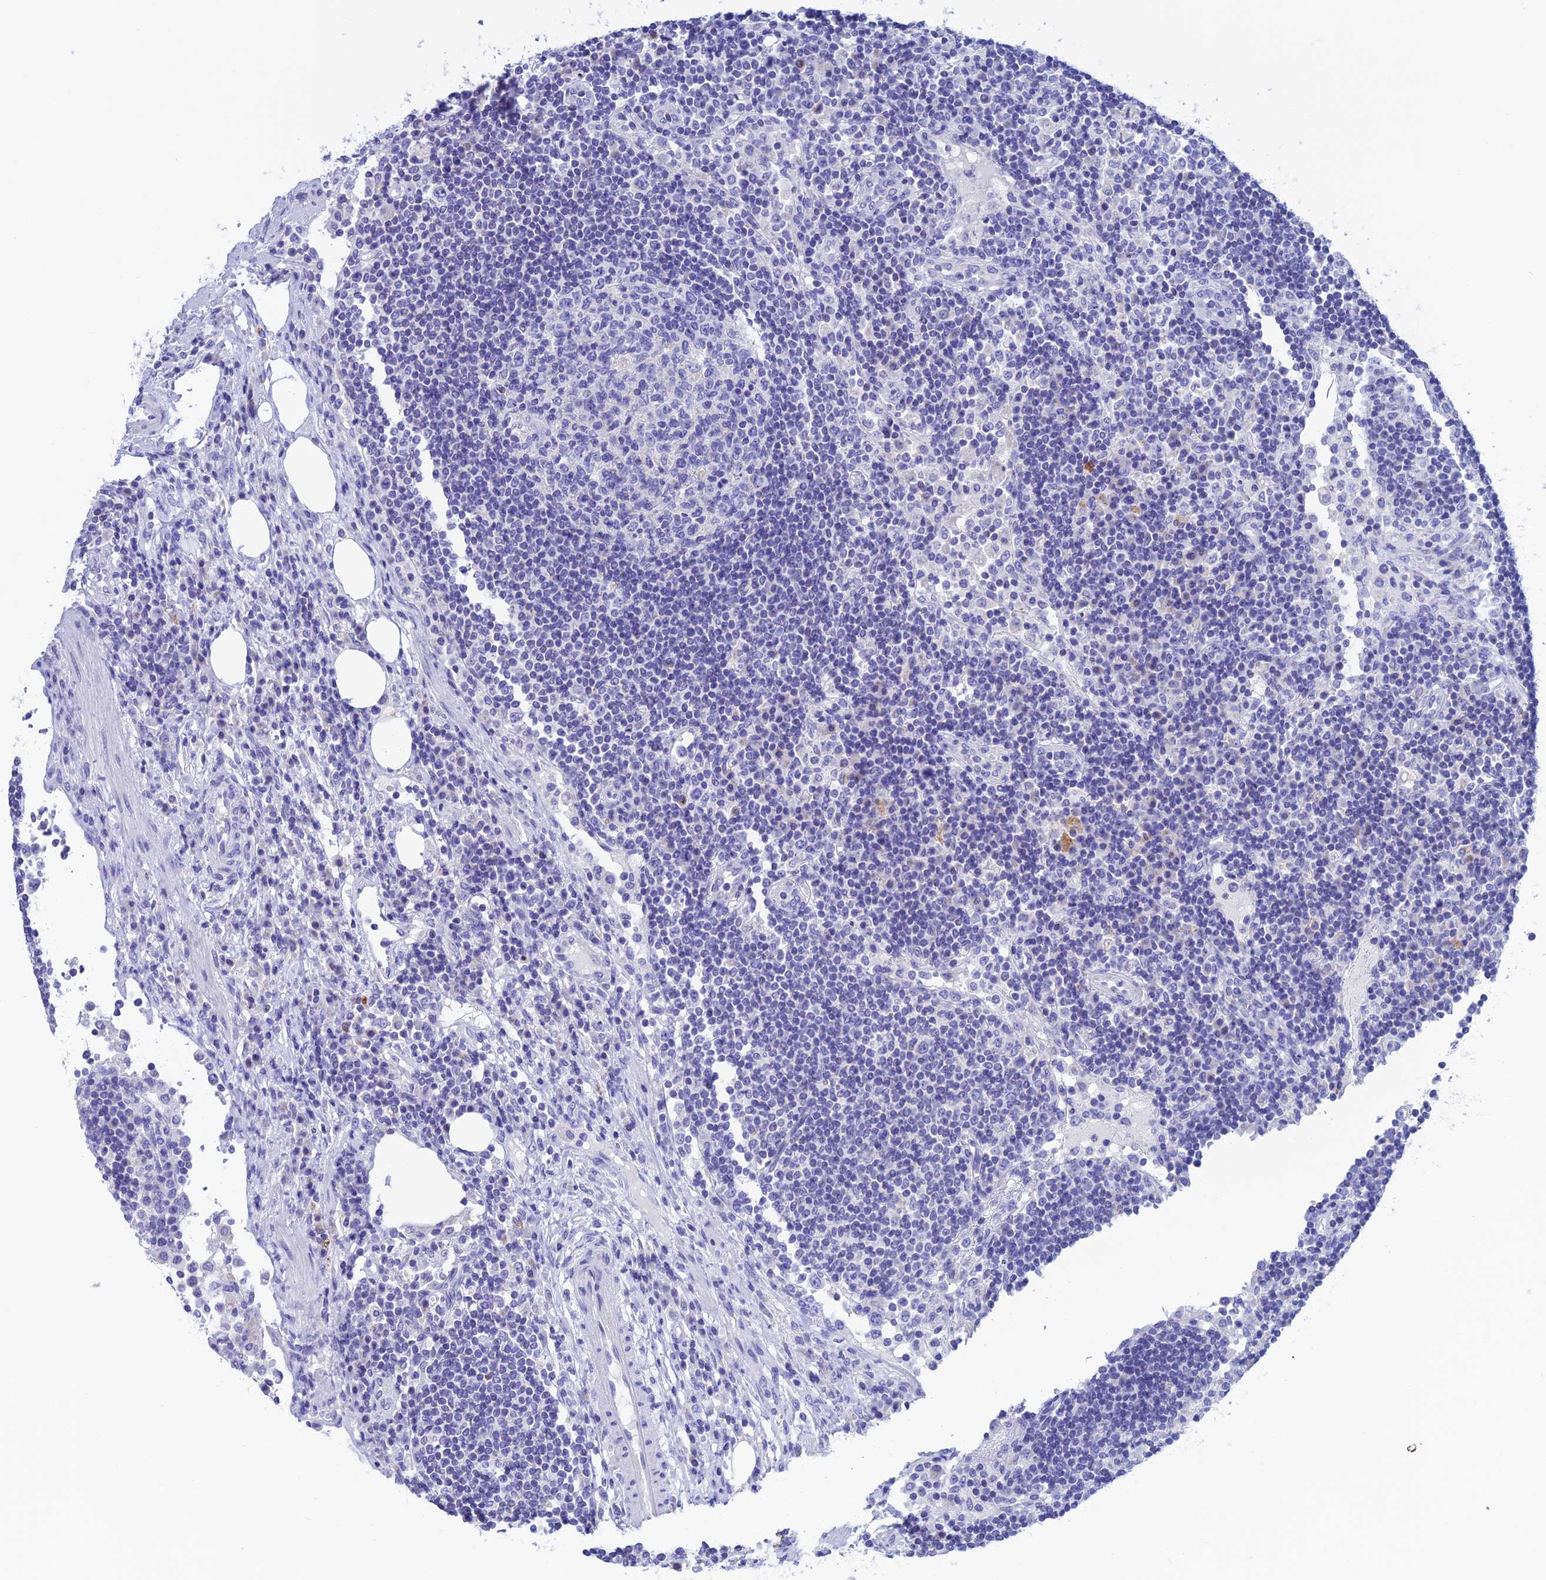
{"staining": {"intensity": "negative", "quantity": "none", "location": "none"}, "tissue": "lymph node", "cell_type": "Germinal center cells", "image_type": "normal", "snomed": [{"axis": "morphology", "description": "Normal tissue, NOS"}, {"axis": "topography", "description": "Lymph node"}], "caption": "IHC of normal human lymph node demonstrates no positivity in germinal center cells.", "gene": "NXPE4", "patient": {"sex": "female", "age": 53}}